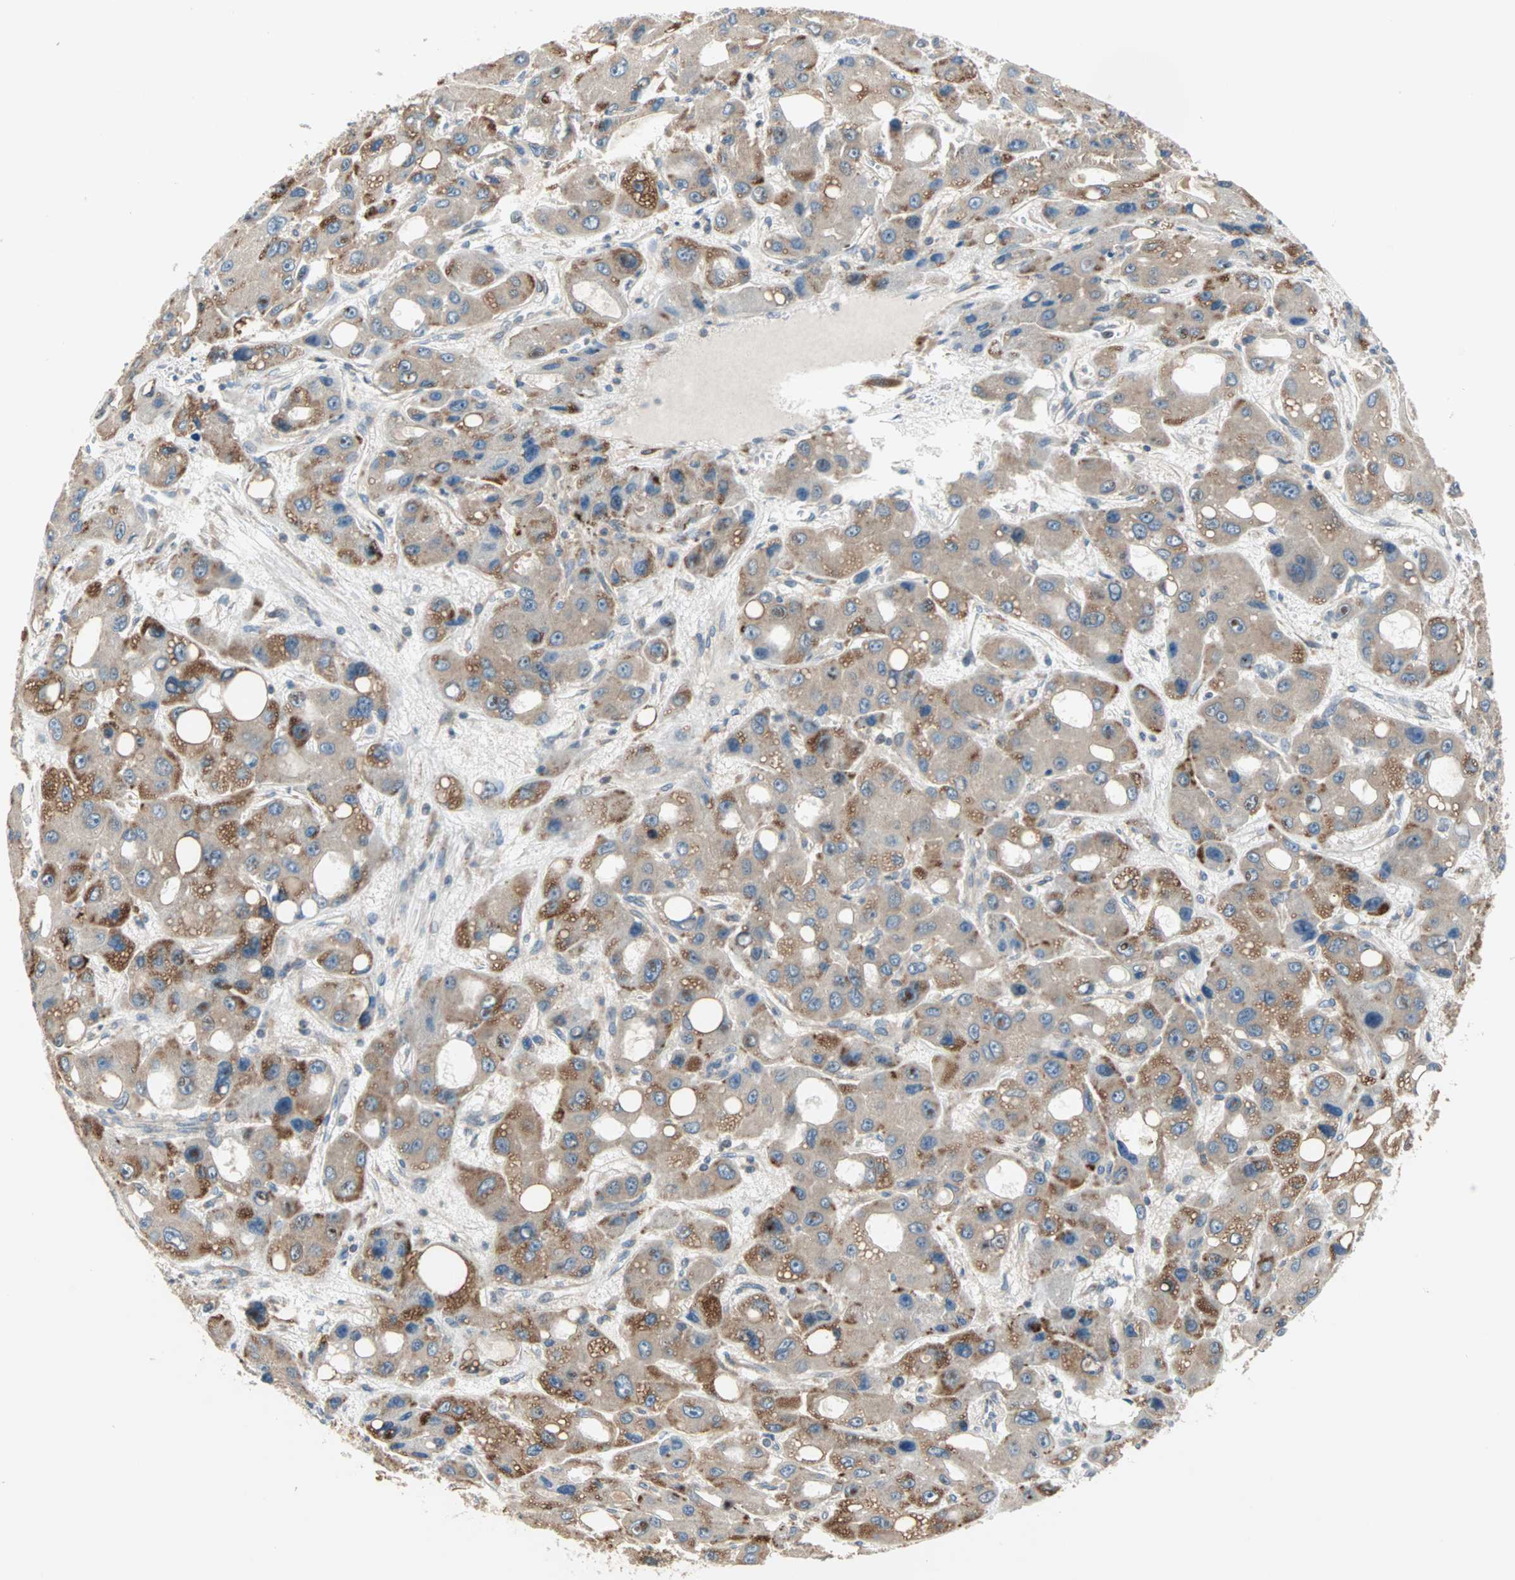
{"staining": {"intensity": "moderate", "quantity": "25%-75%", "location": "cytoplasmic/membranous"}, "tissue": "liver cancer", "cell_type": "Tumor cells", "image_type": "cancer", "snomed": [{"axis": "morphology", "description": "Carcinoma, Hepatocellular, NOS"}, {"axis": "topography", "description": "Liver"}], "caption": "Brown immunohistochemical staining in human liver cancer (hepatocellular carcinoma) demonstrates moderate cytoplasmic/membranous staining in approximately 25%-75% of tumor cells. Nuclei are stained in blue.", "gene": "SAR1A", "patient": {"sex": "male", "age": 55}}